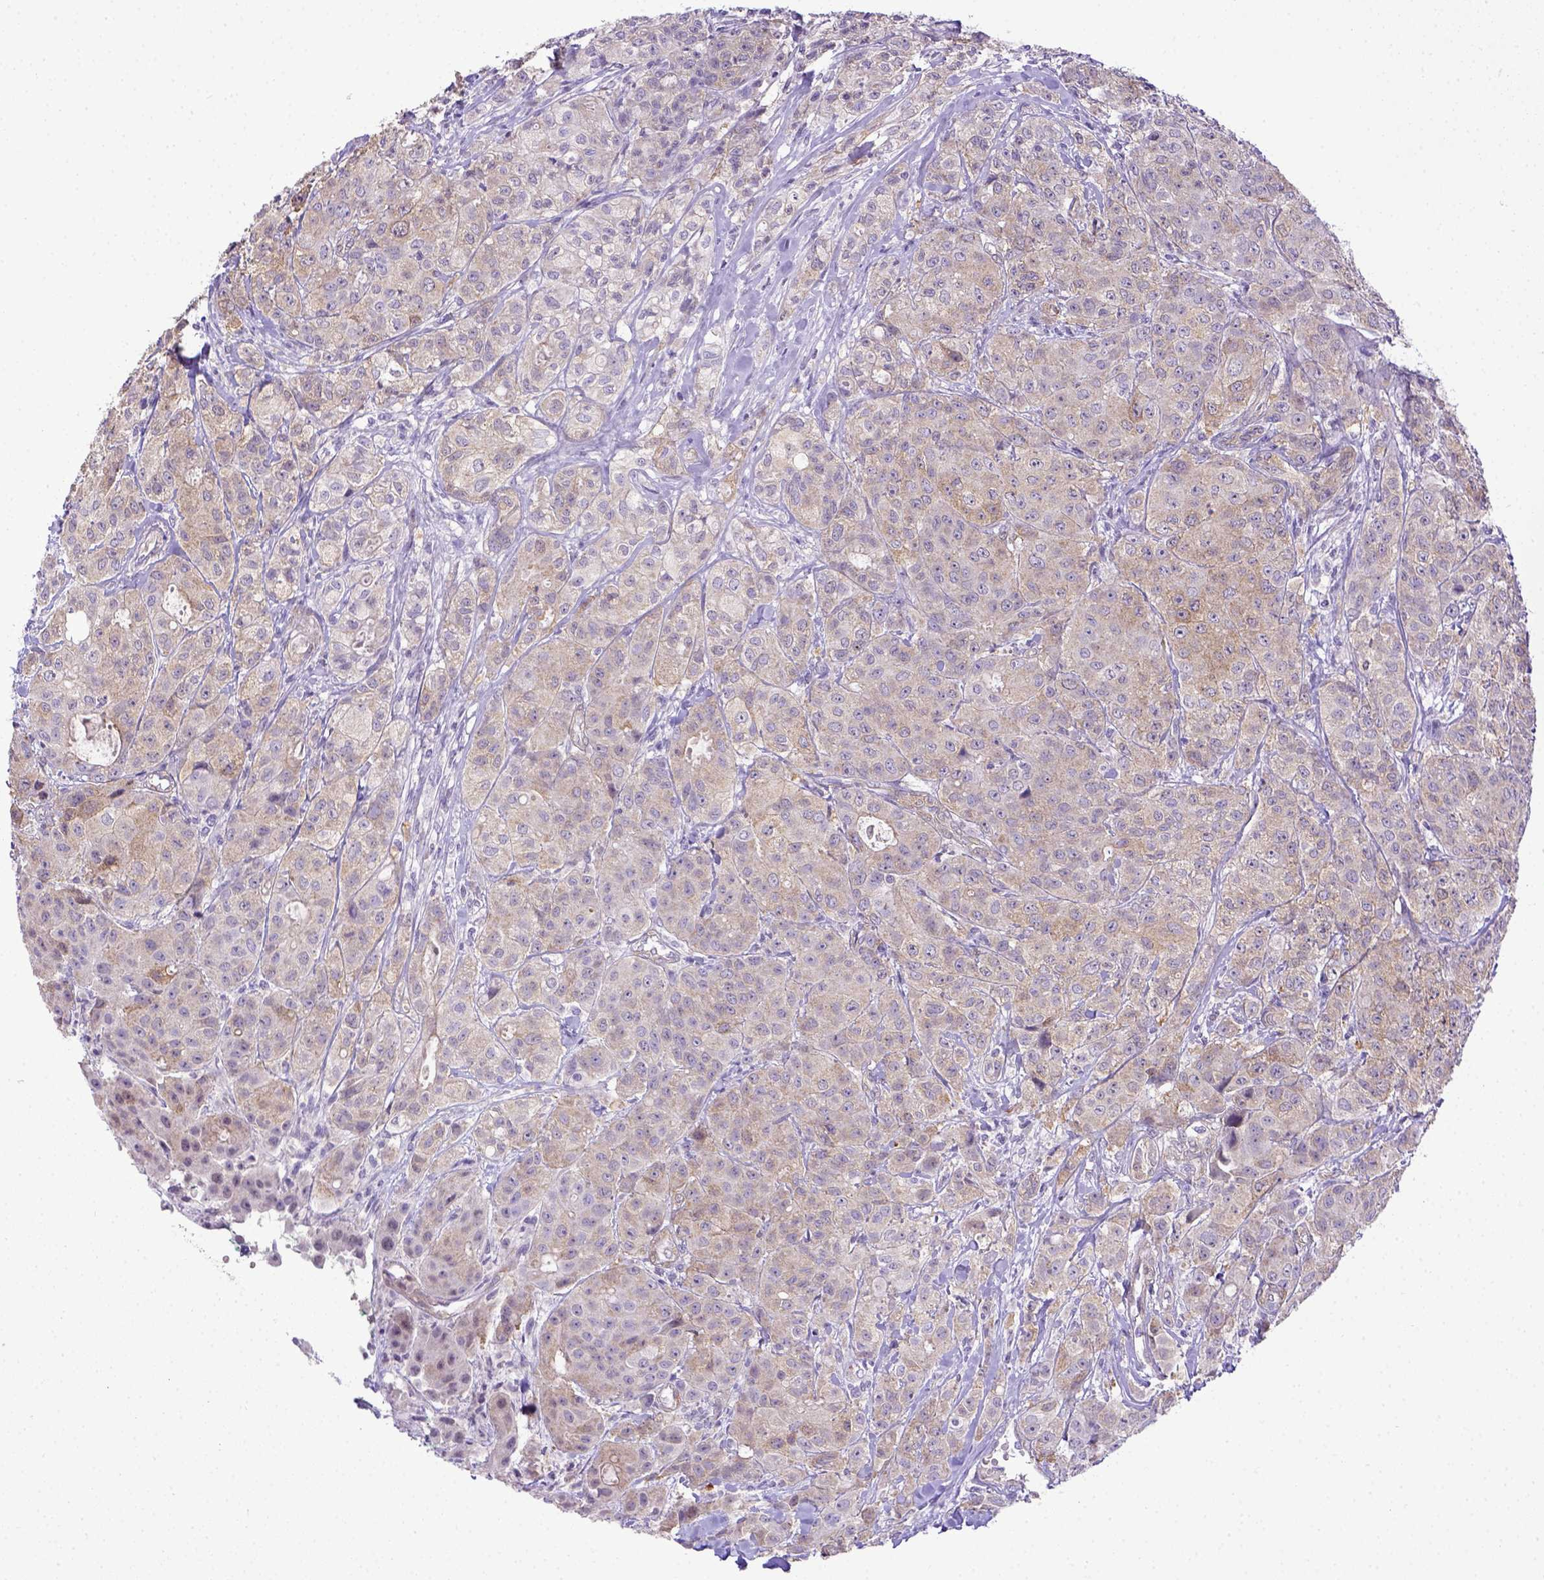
{"staining": {"intensity": "weak", "quantity": "25%-75%", "location": "cytoplasmic/membranous"}, "tissue": "breast cancer", "cell_type": "Tumor cells", "image_type": "cancer", "snomed": [{"axis": "morphology", "description": "Duct carcinoma"}, {"axis": "topography", "description": "Breast"}], "caption": "Tumor cells reveal low levels of weak cytoplasmic/membranous expression in approximately 25%-75% of cells in breast cancer (intraductal carcinoma).", "gene": "BTN1A1", "patient": {"sex": "female", "age": 43}}